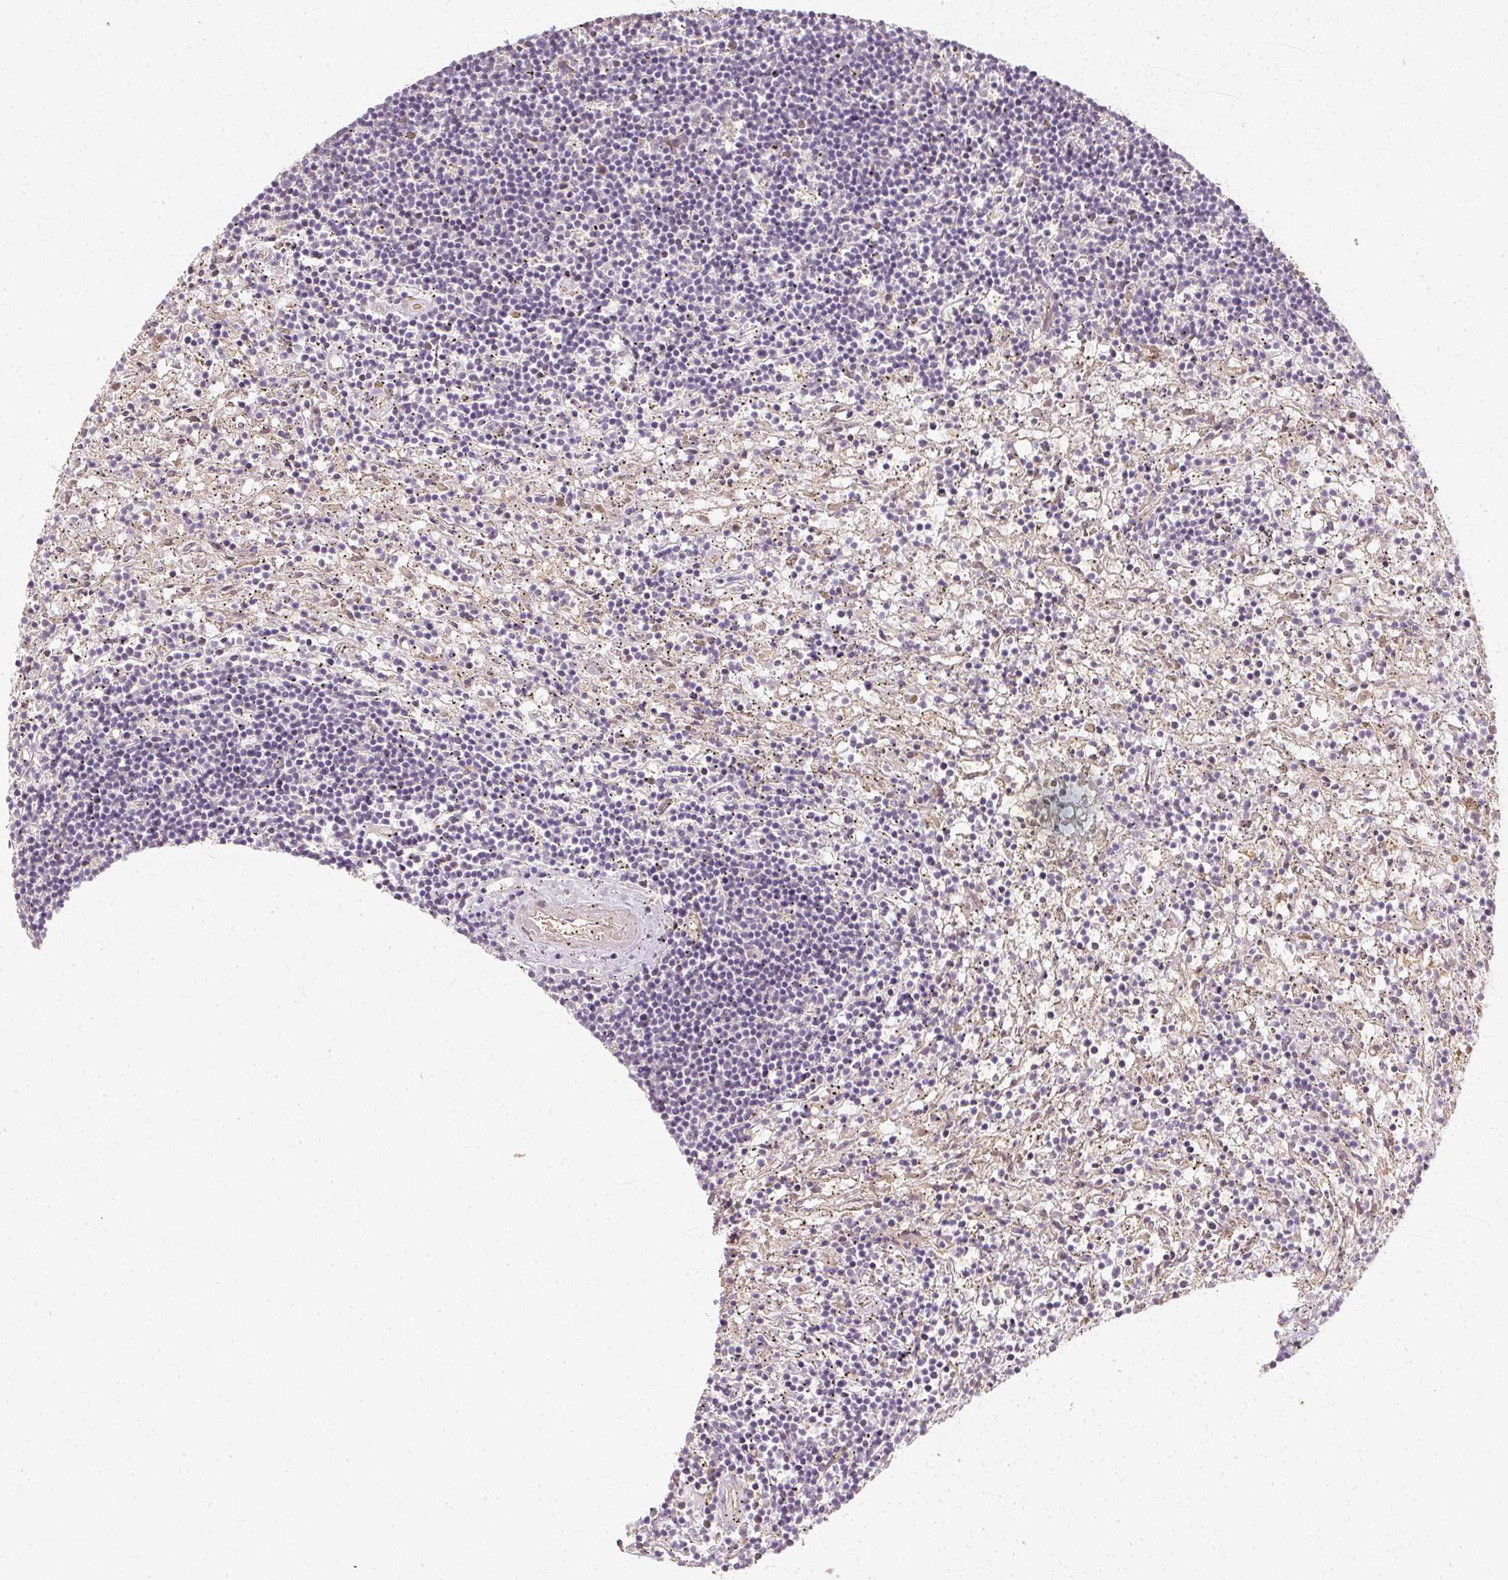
{"staining": {"intensity": "negative", "quantity": "none", "location": "none"}, "tissue": "lymphoma", "cell_type": "Tumor cells", "image_type": "cancer", "snomed": [{"axis": "morphology", "description": "Malignant lymphoma, non-Hodgkin's type, Low grade"}, {"axis": "topography", "description": "Spleen"}], "caption": "This is an IHC histopathology image of malignant lymphoma, non-Hodgkin's type (low-grade). There is no positivity in tumor cells.", "gene": "GNAQ", "patient": {"sex": "male", "age": 76}}